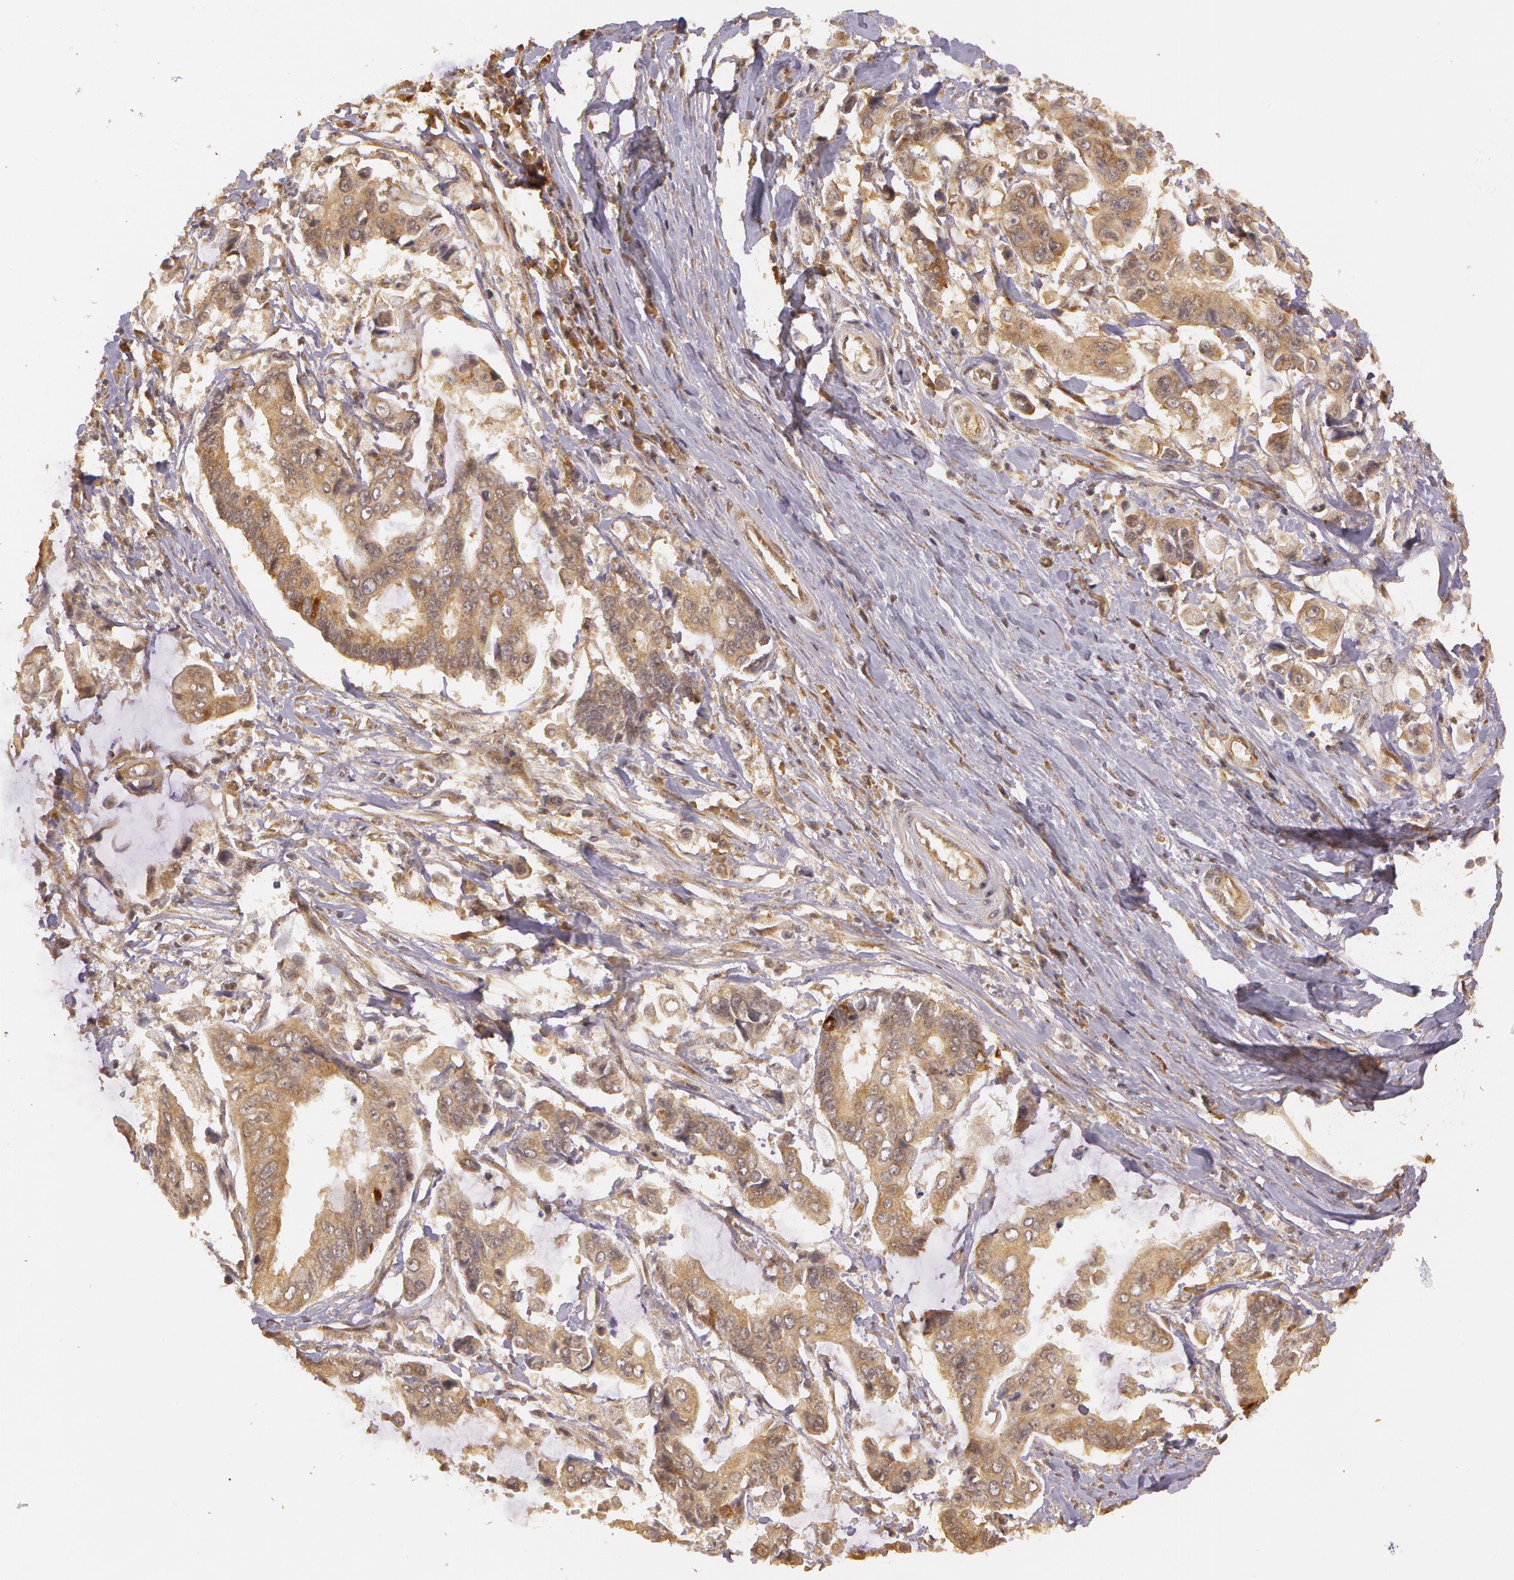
{"staining": {"intensity": "moderate", "quantity": ">75%", "location": "cytoplasmic/membranous"}, "tissue": "stomach cancer", "cell_type": "Tumor cells", "image_type": "cancer", "snomed": [{"axis": "morphology", "description": "Adenocarcinoma, NOS"}, {"axis": "topography", "description": "Stomach, upper"}], "caption": "This is an image of IHC staining of stomach cancer, which shows moderate staining in the cytoplasmic/membranous of tumor cells.", "gene": "ASCC2", "patient": {"sex": "male", "age": 80}}